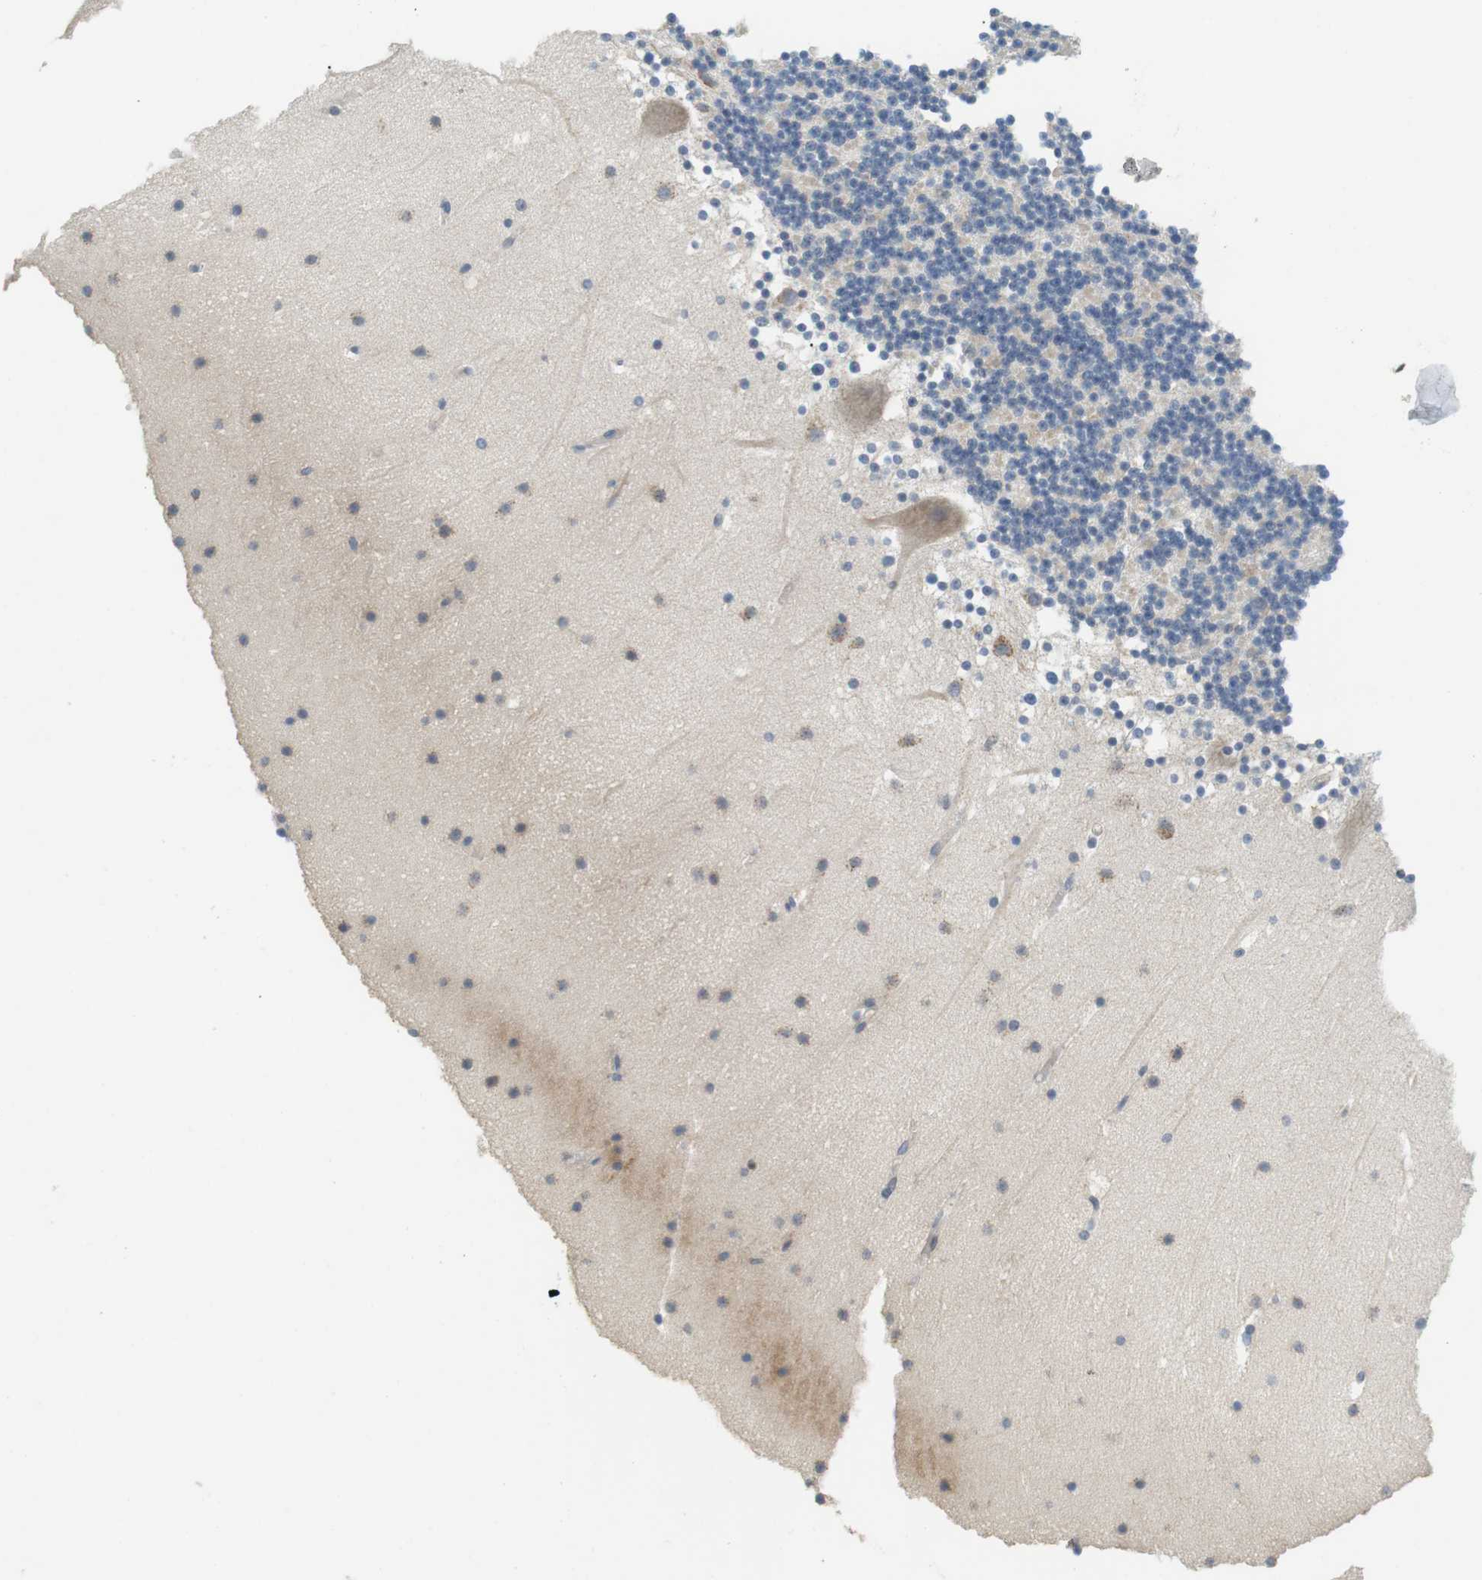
{"staining": {"intensity": "weak", "quantity": "<25%", "location": "cytoplasmic/membranous"}, "tissue": "cerebellum", "cell_type": "Cells in granular layer", "image_type": "normal", "snomed": [{"axis": "morphology", "description": "Normal tissue, NOS"}, {"axis": "topography", "description": "Cerebellum"}], "caption": "An immunohistochemistry histopathology image of unremarkable cerebellum is shown. There is no staining in cells in granular layer of cerebellum.", "gene": "TMEM200A", "patient": {"sex": "male", "age": 45}}